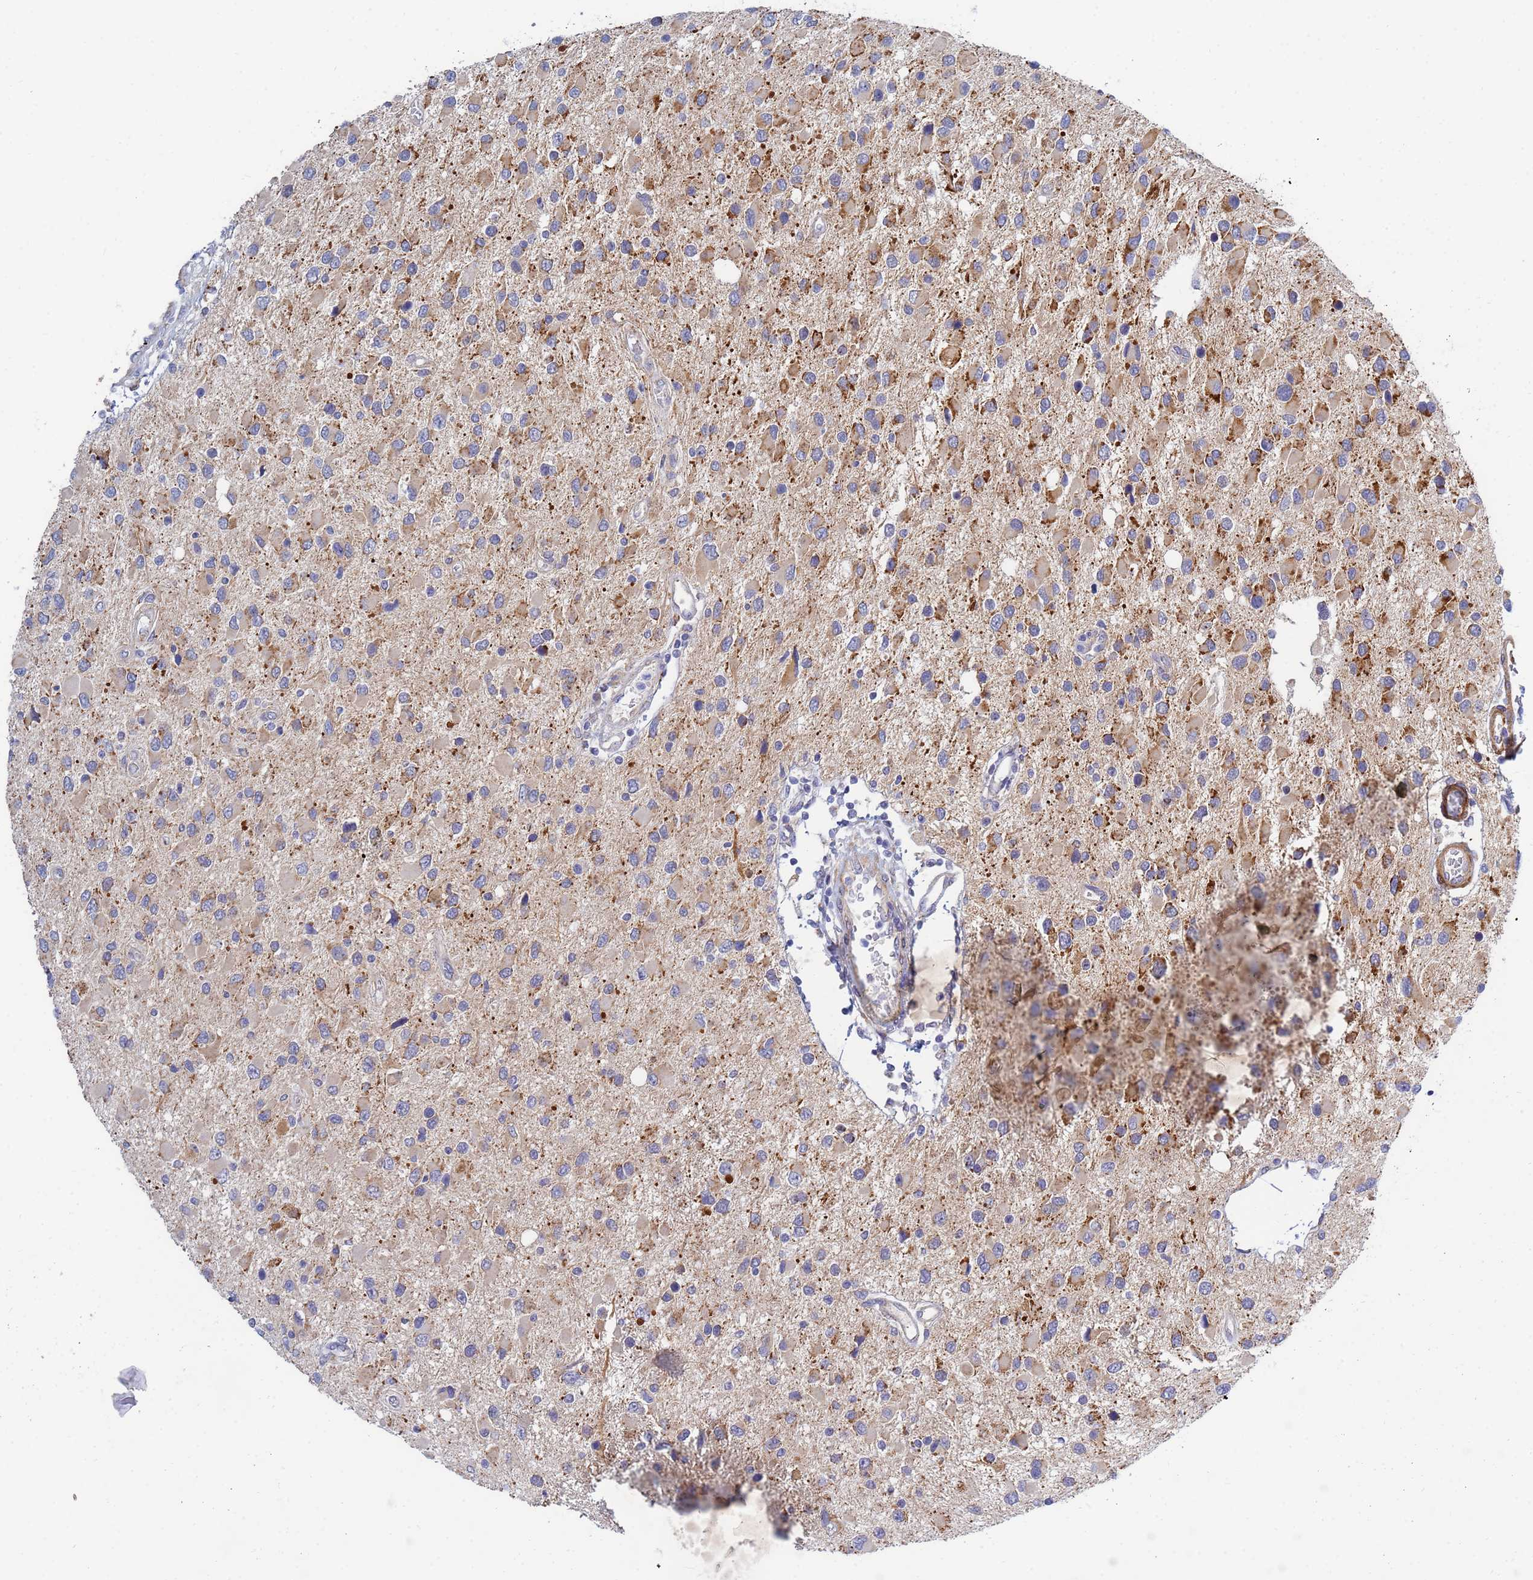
{"staining": {"intensity": "moderate", "quantity": ">75%", "location": "cytoplasmic/membranous"}, "tissue": "glioma", "cell_type": "Tumor cells", "image_type": "cancer", "snomed": [{"axis": "morphology", "description": "Glioma, malignant, High grade"}, {"axis": "topography", "description": "Brain"}], "caption": "There is medium levels of moderate cytoplasmic/membranous staining in tumor cells of glioma, as demonstrated by immunohistochemical staining (brown color).", "gene": "SDR39U1", "patient": {"sex": "male", "age": 53}}